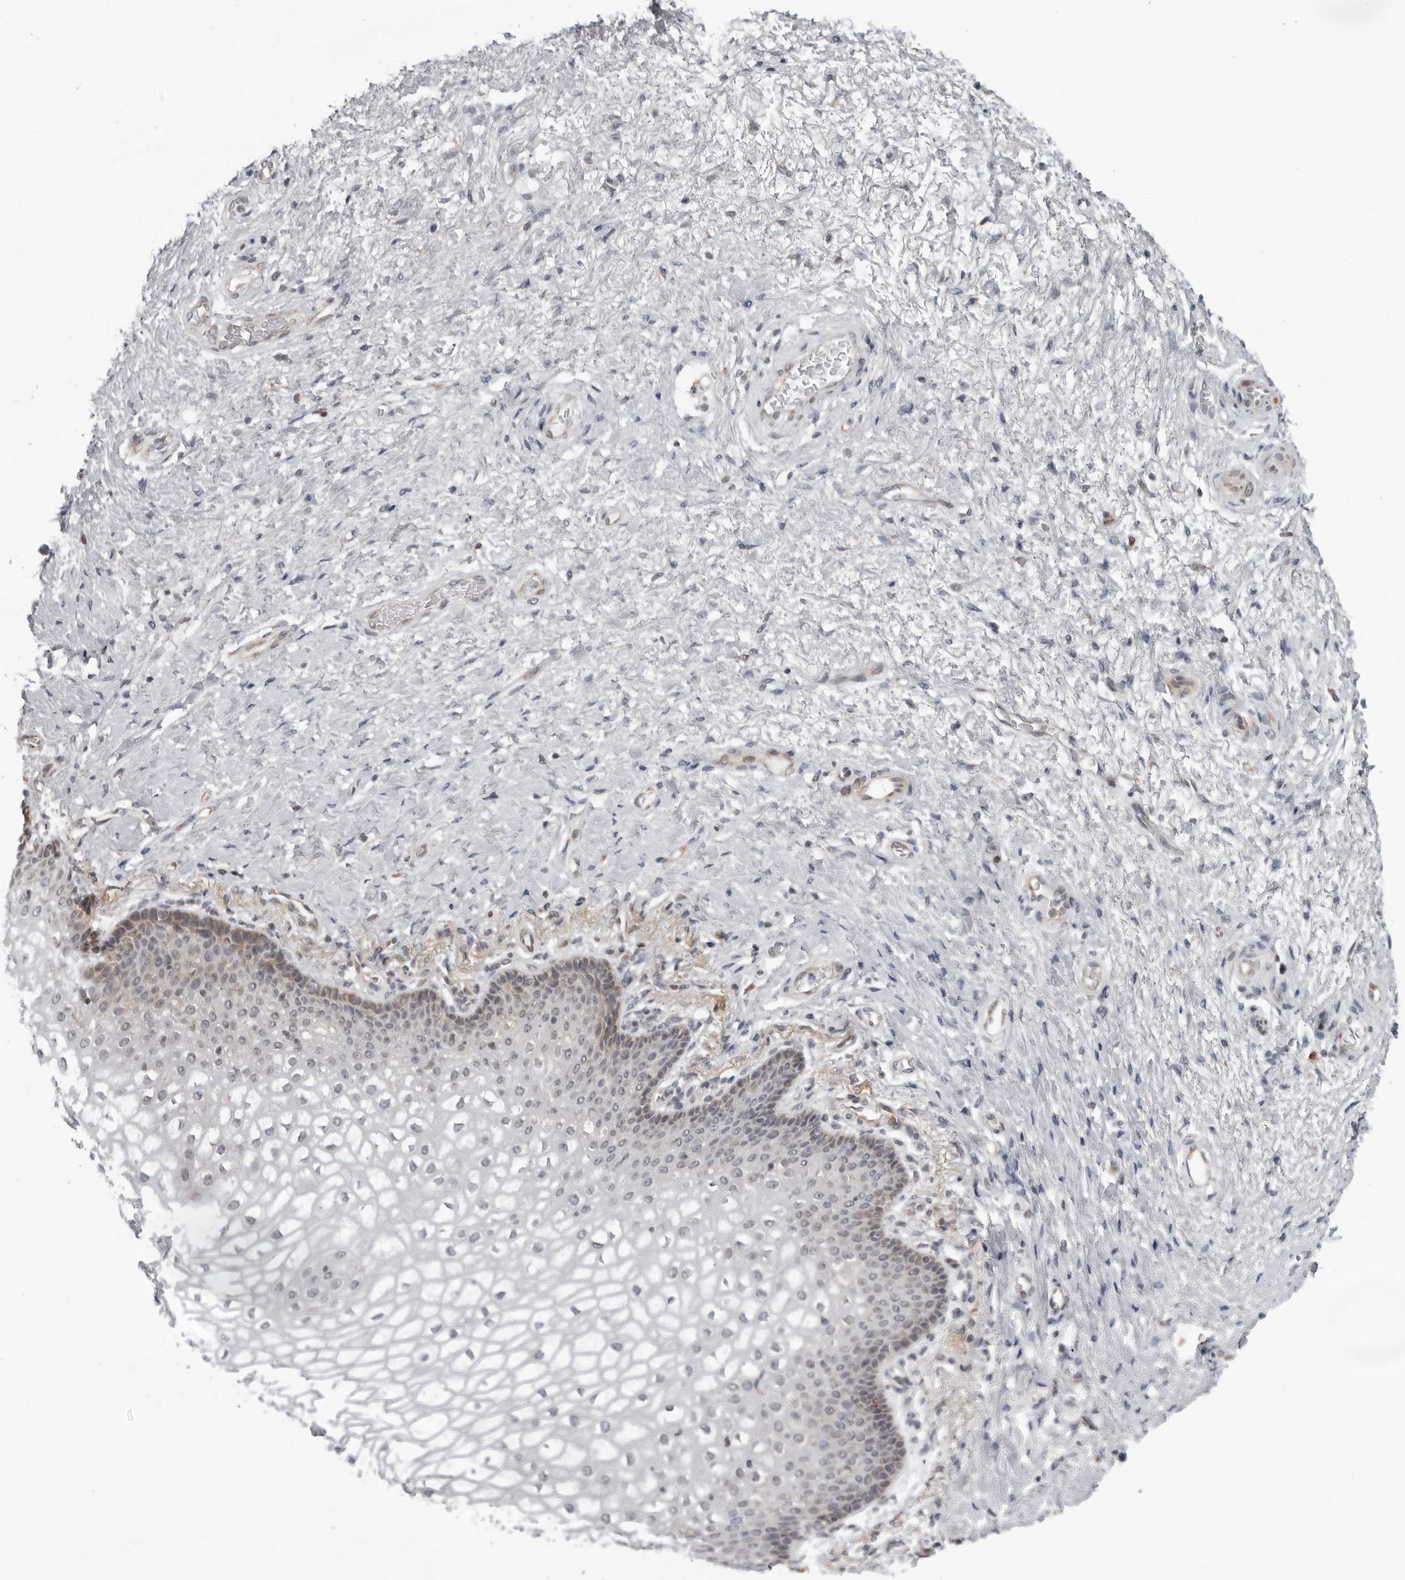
{"staining": {"intensity": "weak", "quantity": "25%-75%", "location": "cytoplasmic/membranous"}, "tissue": "vagina", "cell_type": "Squamous epithelial cells", "image_type": "normal", "snomed": [{"axis": "morphology", "description": "Normal tissue, NOS"}, {"axis": "topography", "description": "Vagina"}], "caption": "Unremarkable vagina exhibits weak cytoplasmic/membranous staining in about 25%-75% of squamous epithelial cells The staining was performed using DAB (3,3'-diaminobenzidine), with brown indicating positive protein expression. Nuclei are stained blue with hematoxylin..", "gene": "RTCA", "patient": {"sex": "female", "age": 60}}